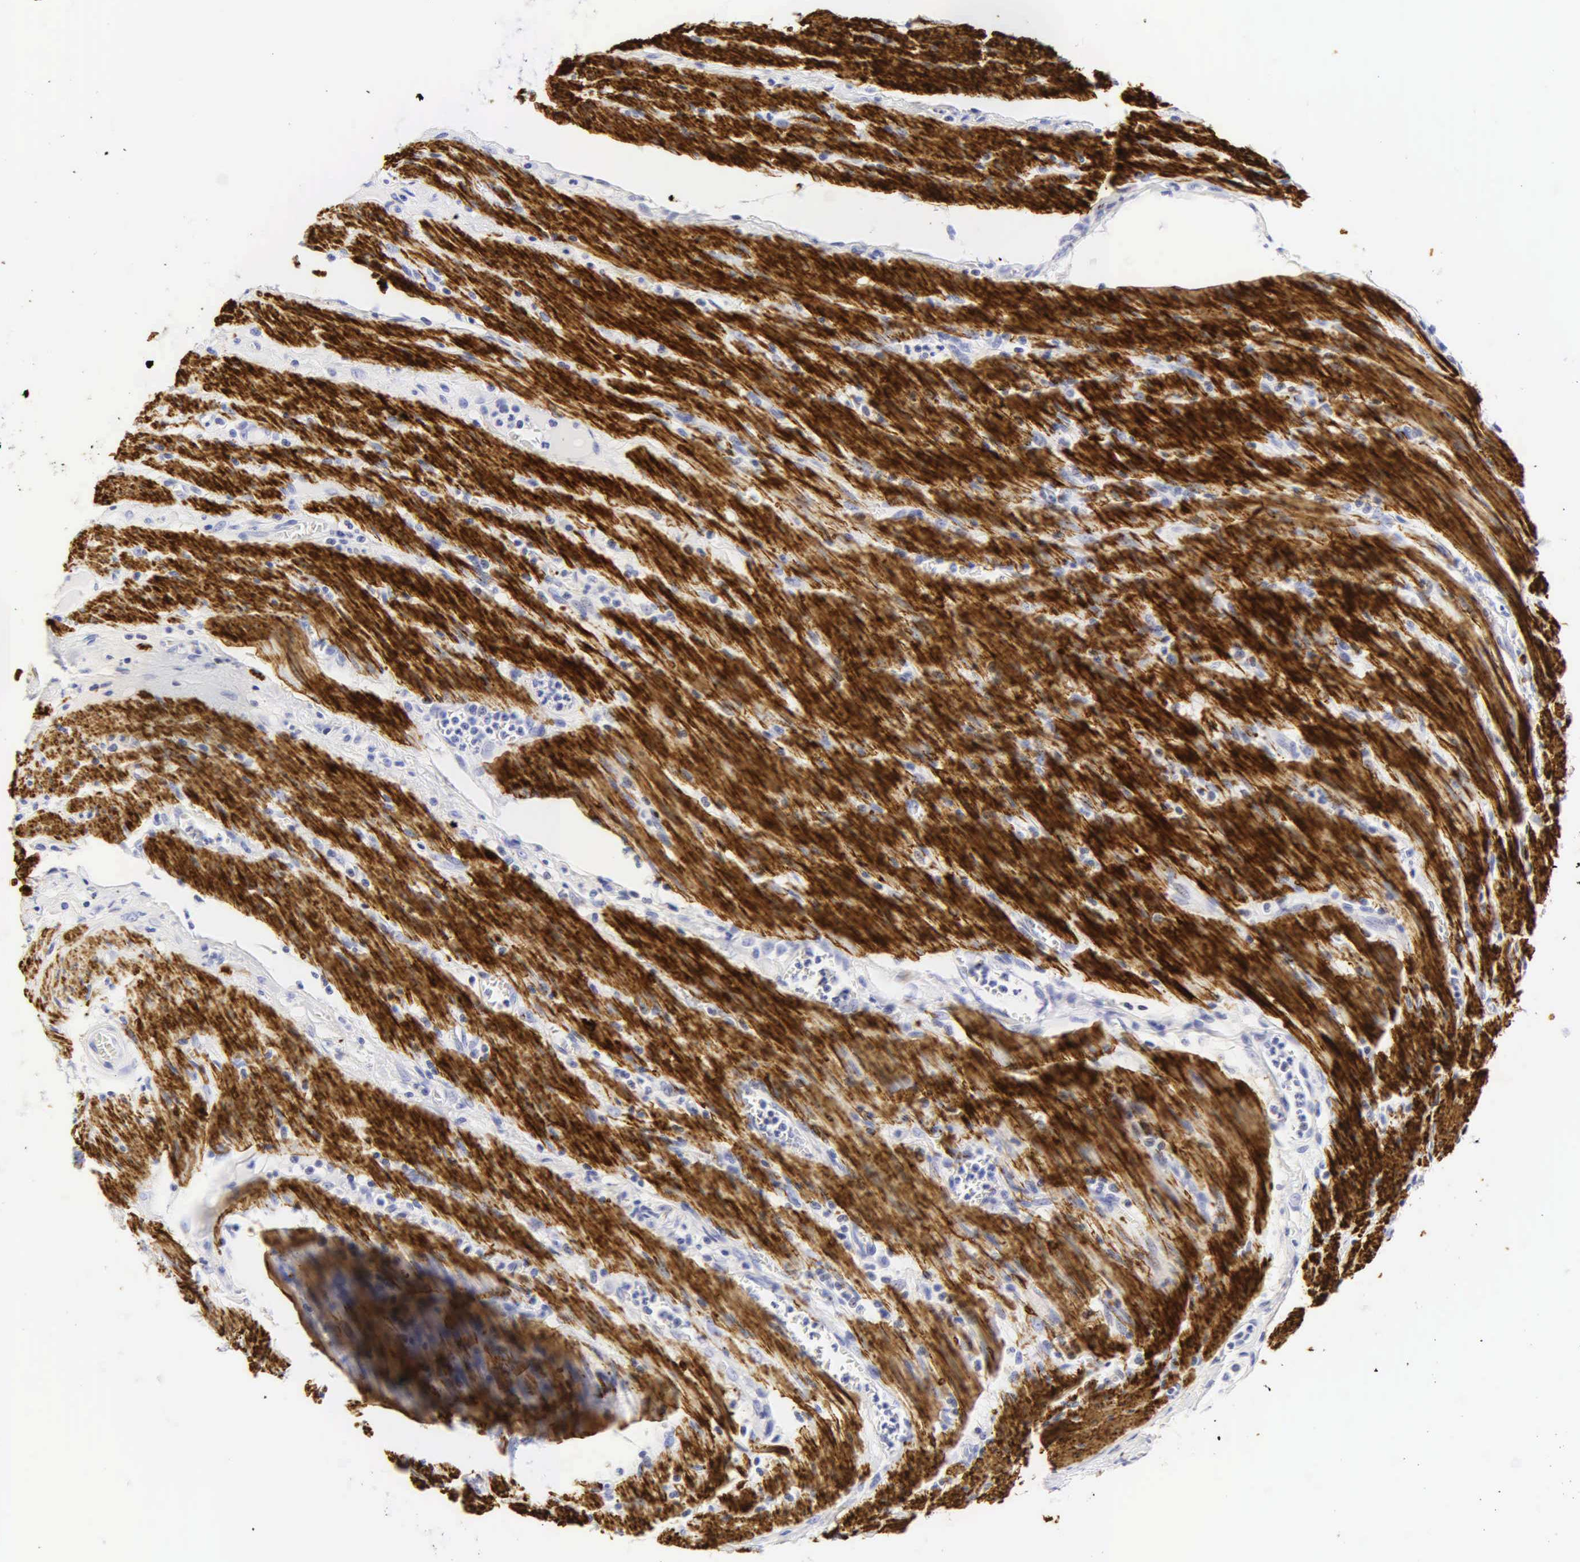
{"staining": {"intensity": "negative", "quantity": "none", "location": "none"}, "tissue": "colorectal cancer", "cell_type": "Tumor cells", "image_type": "cancer", "snomed": [{"axis": "morphology", "description": "Adenocarcinoma, NOS"}, {"axis": "topography", "description": "Colon"}], "caption": "Immunohistochemistry photomicrograph of adenocarcinoma (colorectal) stained for a protein (brown), which exhibits no expression in tumor cells. The staining is performed using DAB (3,3'-diaminobenzidine) brown chromogen with nuclei counter-stained in using hematoxylin.", "gene": "DES", "patient": {"sex": "female", "age": 76}}